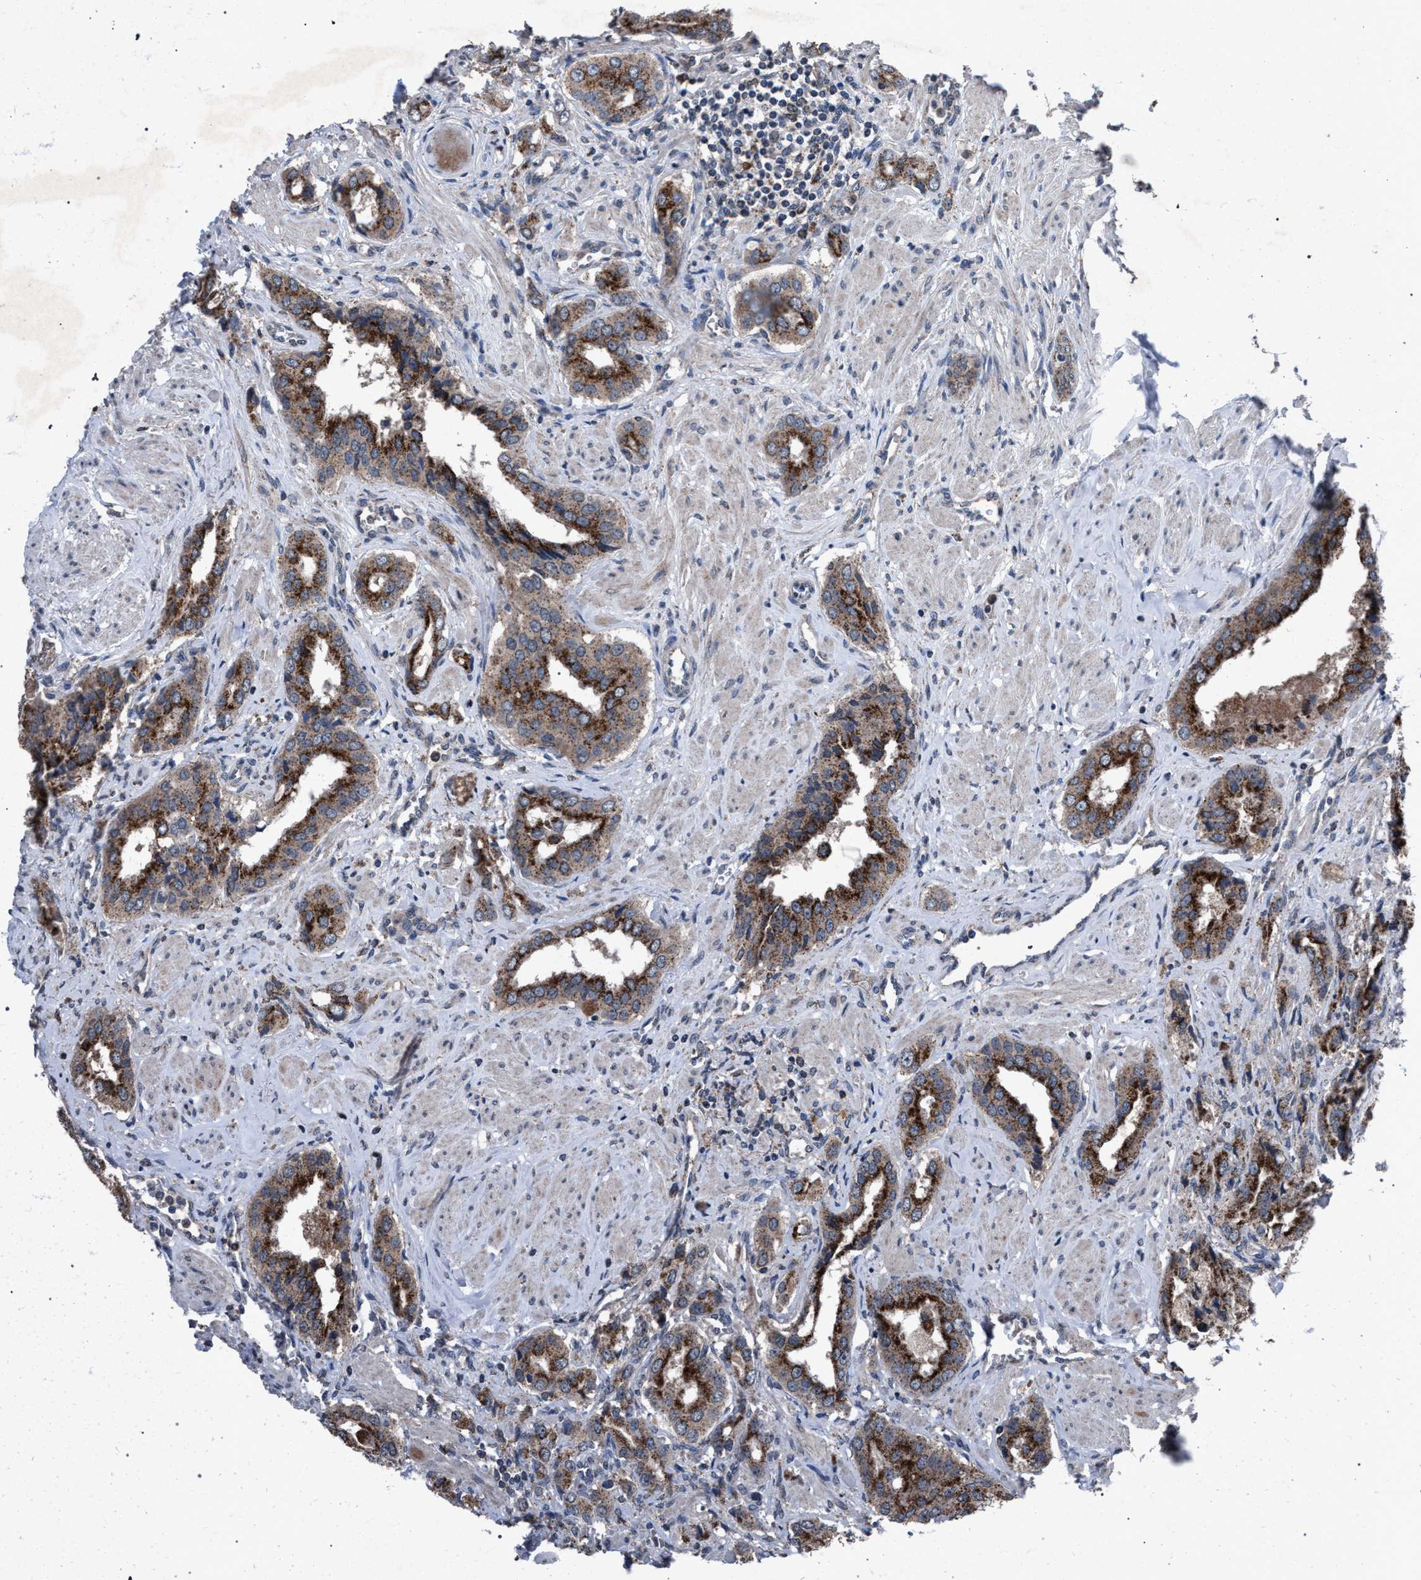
{"staining": {"intensity": "moderate", "quantity": ">75%", "location": "cytoplasmic/membranous"}, "tissue": "prostate cancer", "cell_type": "Tumor cells", "image_type": "cancer", "snomed": [{"axis": "morphology", "description": "Adenocarcinoma, High grade"}, {"axis": "topography", "description": "Prostate"}], "caption": "Prostate cancer was stained to show a protein in brown. There is medium levels of moderate cytoplasmic/membranous positivity in approximately >75% of tumor cells.", "gene": "HSD17B4", "patient": {"sex": "male", "age": 52}}